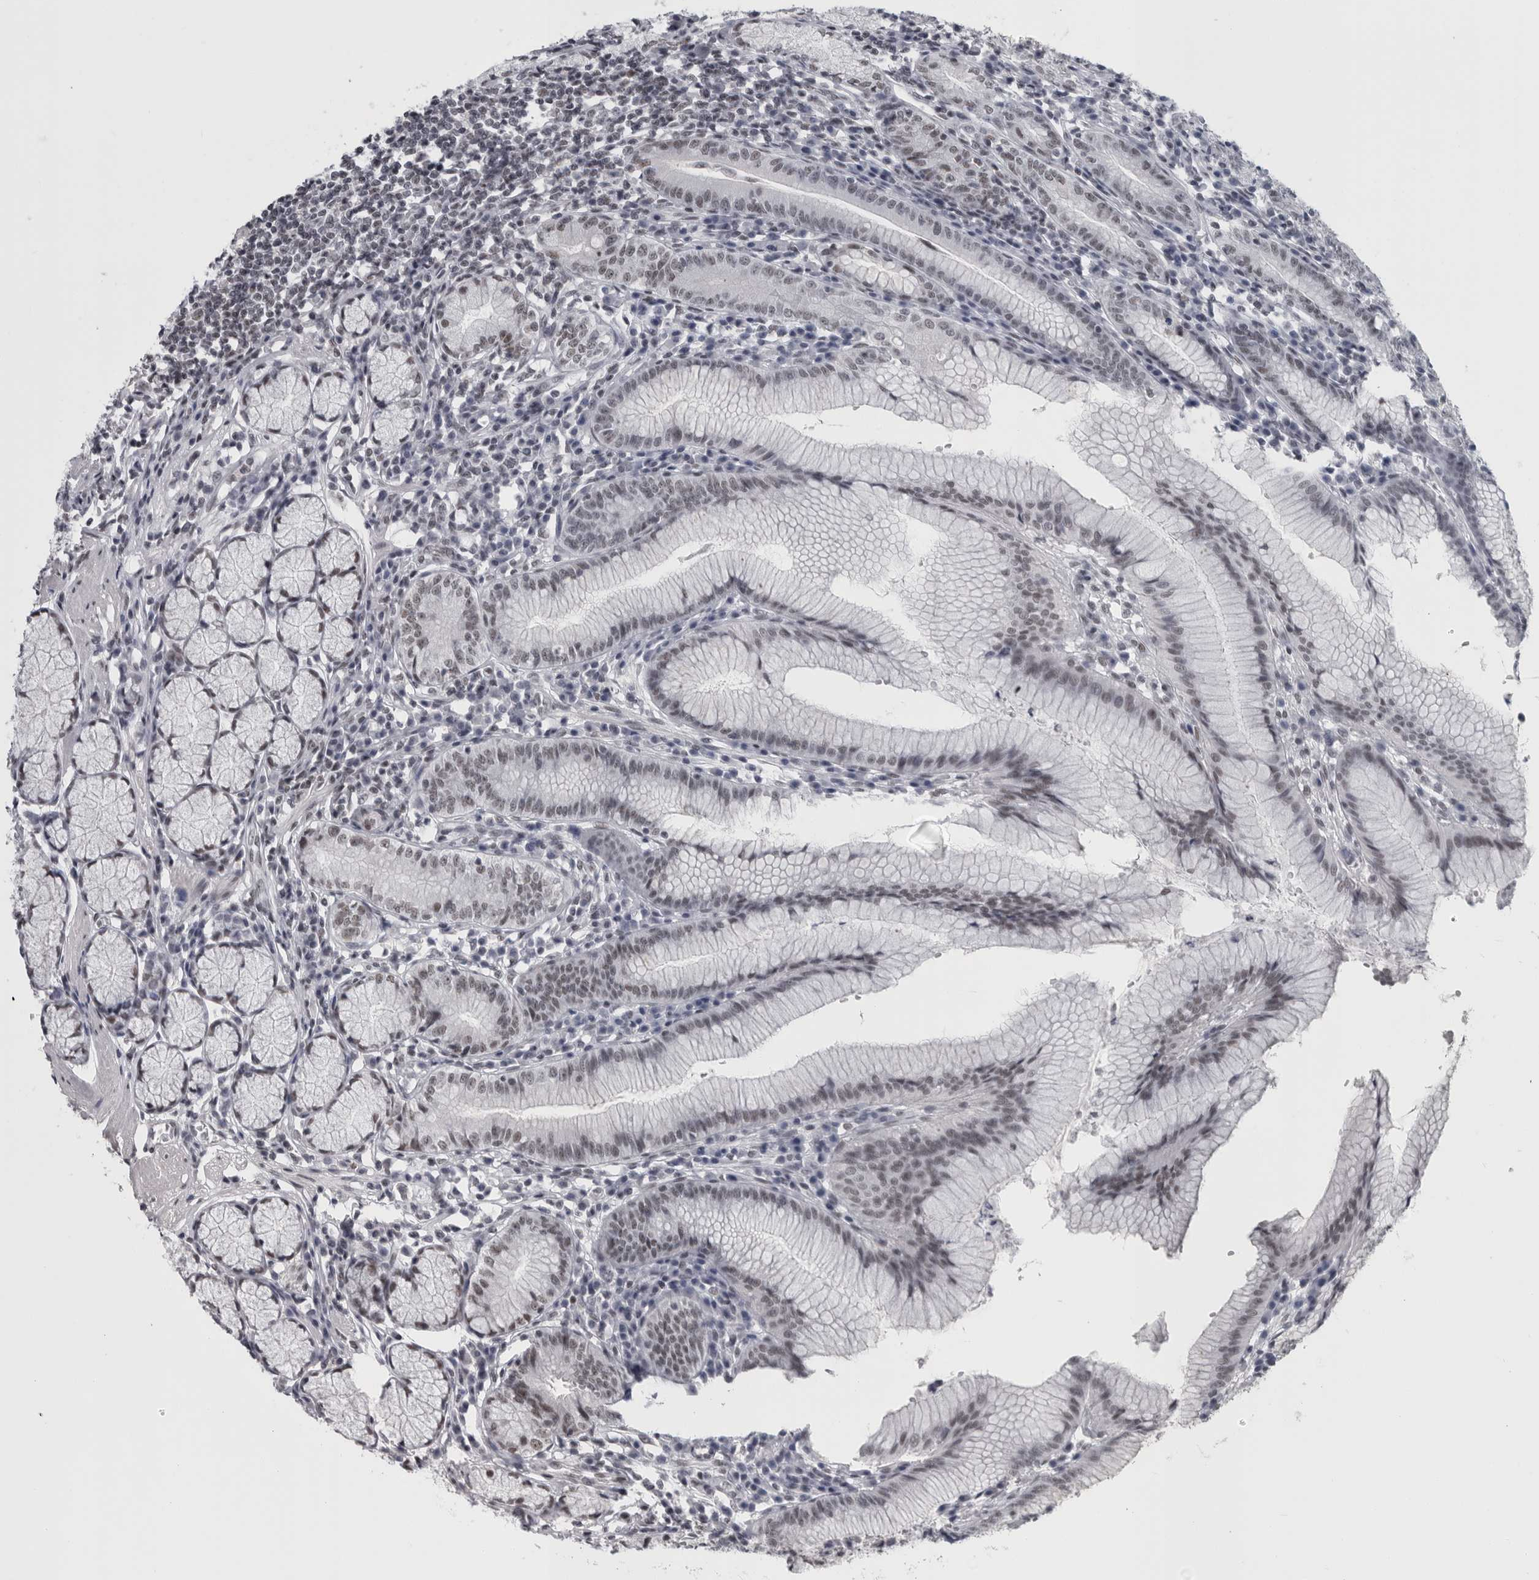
{"staining": {"intensity": "weak", "quantity": "25%-75%", "location": "nuclear"}, "tissue": "stomach", "cell_type": "Glandular cells", "image_type": "normal", "snomed": [{"axis": "morphology", "description": "Normal tissue, NOS"}, {"axis": "topography", "description": "Stomach"}], "caption": "Immunohistochemistry (IHC) of benign human stomach reveals low levels of weak nuclear positivity in approximately 25%-75% of glandular cells.", "gene": "ARID4B", "patient": {"sex": "male", "age": 55}}